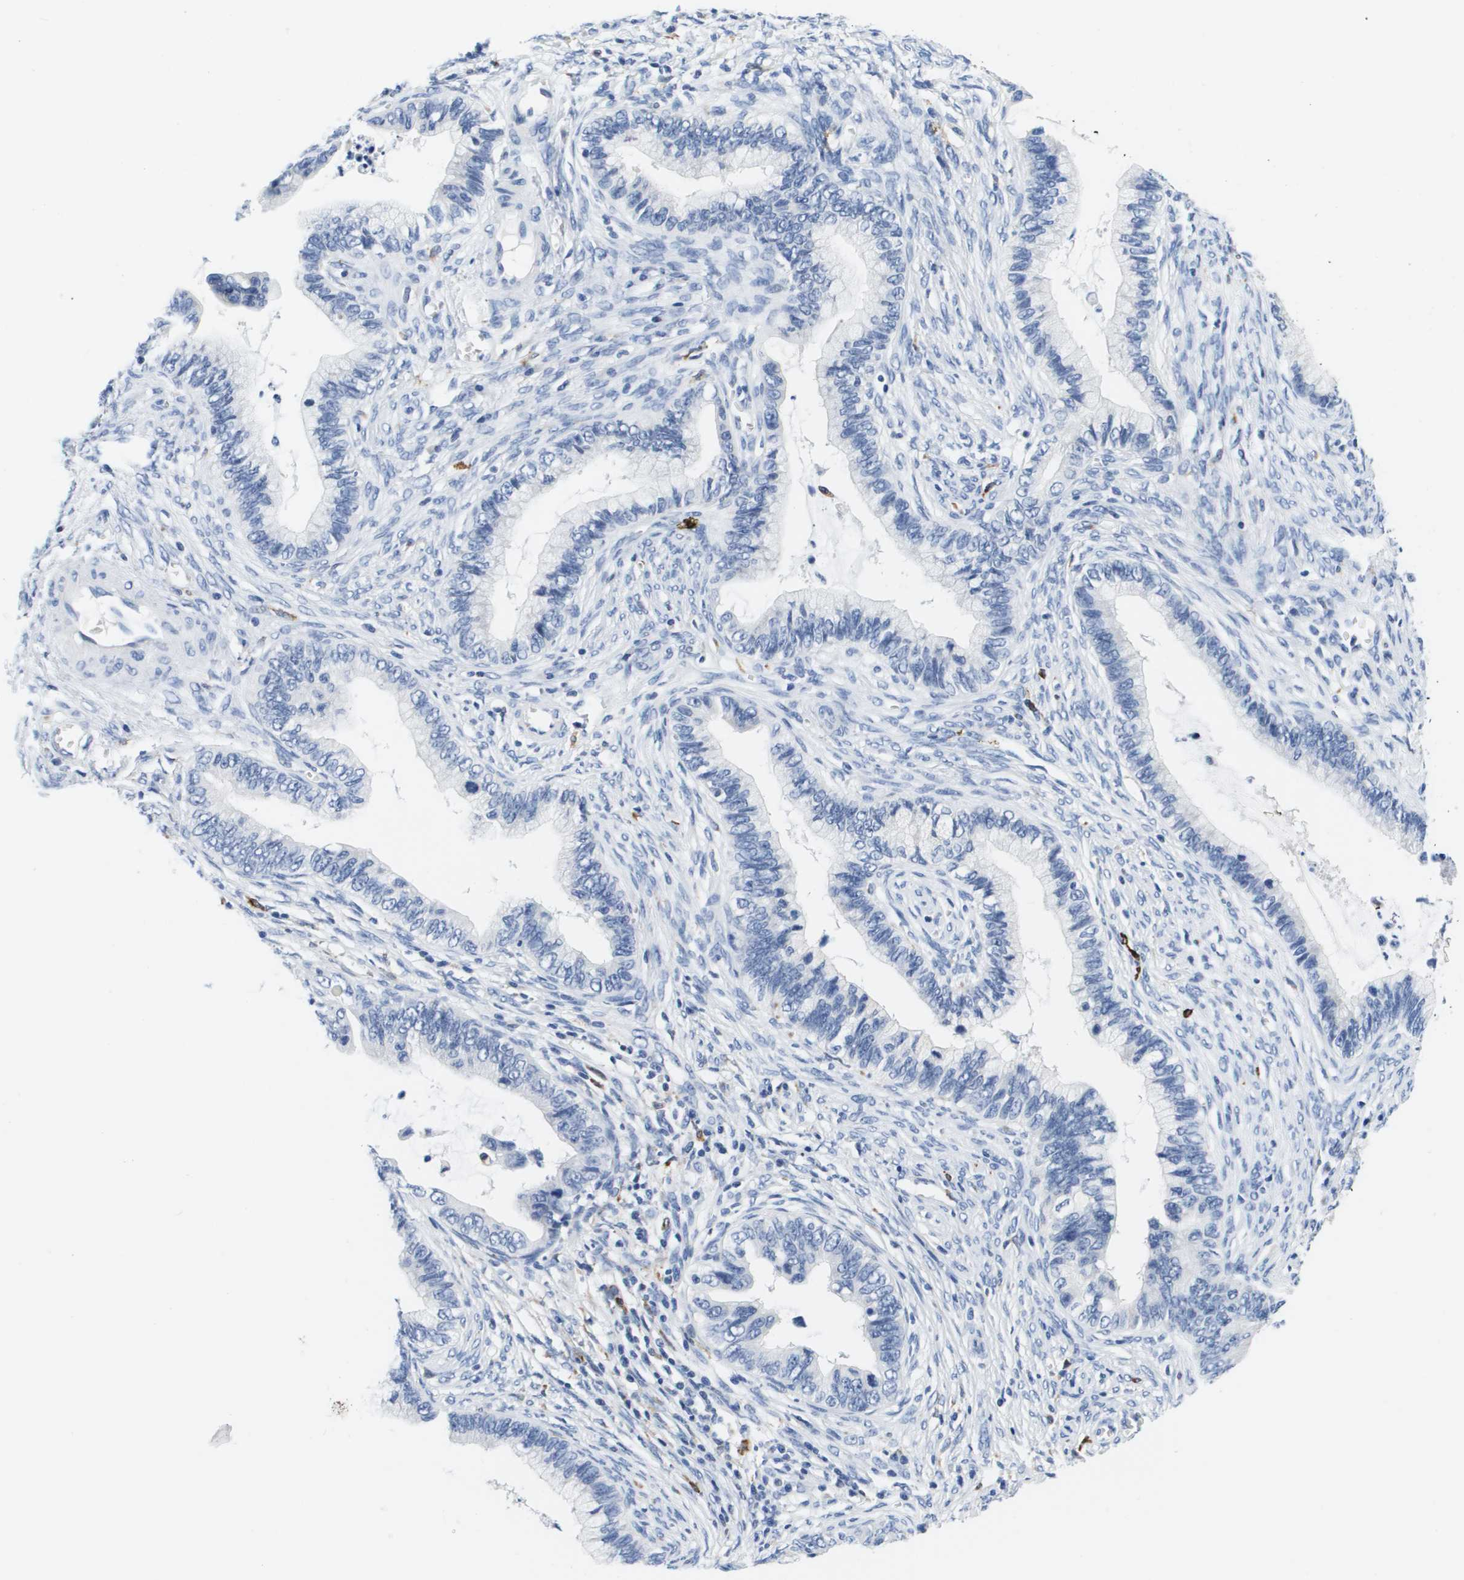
{"staining": {"intensity": "negative", "quantity": "none", "location": "none"}, "tissue": "cervical cancer", "cell_type": "Tumor cells", "image_type": "cancer", "snomed": [{"axis": "morphology", "description": "Adenocarcinoma, NOS"}, {"axis": "topography", "description": "Cervix"}], "caption": "Tumor cells show no significant positivity in cervical cancer. (Brightfield microscopy of DAB (3,3'-diaminobenzidine) immunohistochemistry at high magnification).", "gene": "HMOX1", "patient": {"sex": "female", "age": 44}}